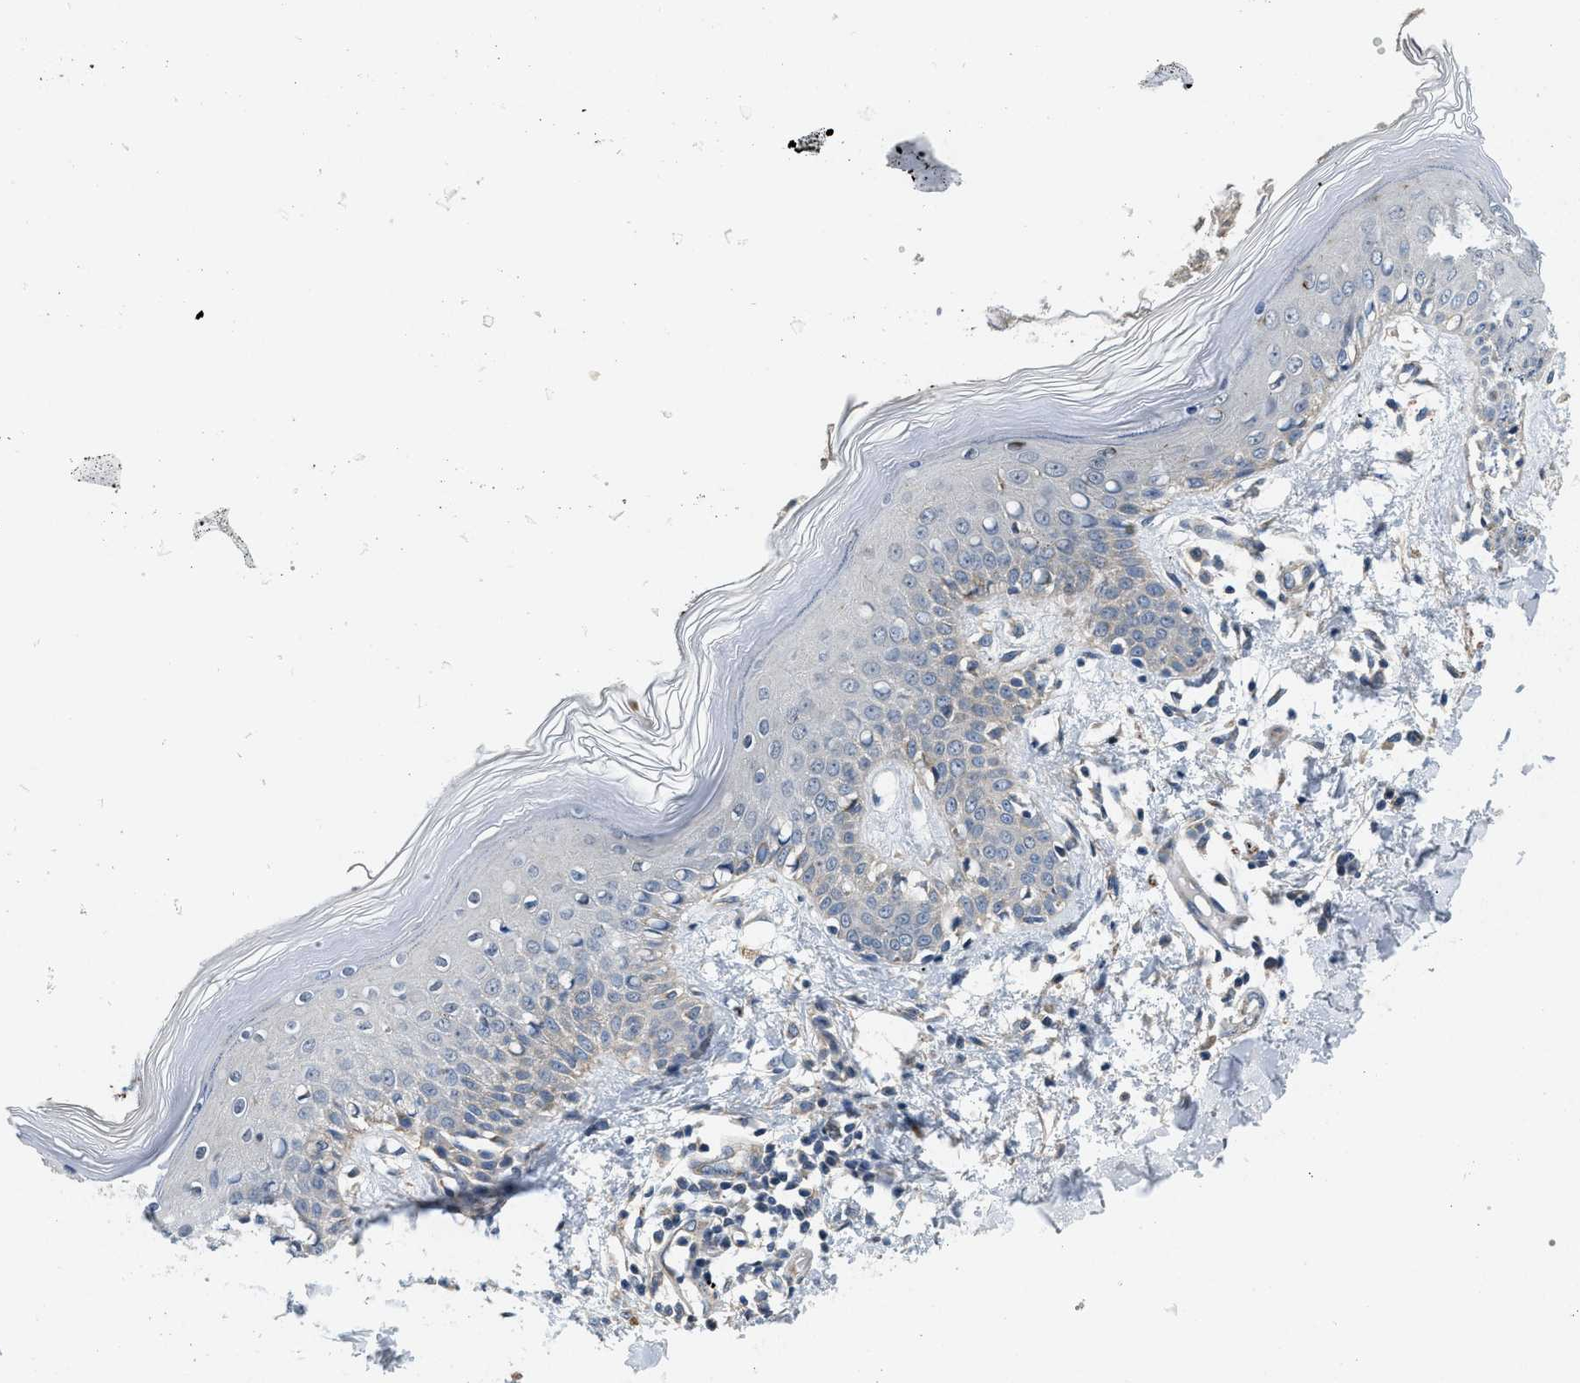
{"staining": {"intensity": "negative", "quantity": "none", "location": "none"}, "tissue": "skin", "cell_type": "Fibroblasts", "image_type": "normal", "snomed": [{"axis": "morphology", "description": "Normal tissue, NOS"}, {"axis": "topography", "description": "Skin"}], "caption": "Immunohistochemical staining of normal skin reveals no significant expression in fibroblasts.", "gene": "ZNF599", "patient": {"sex": "male", "age": 53}}